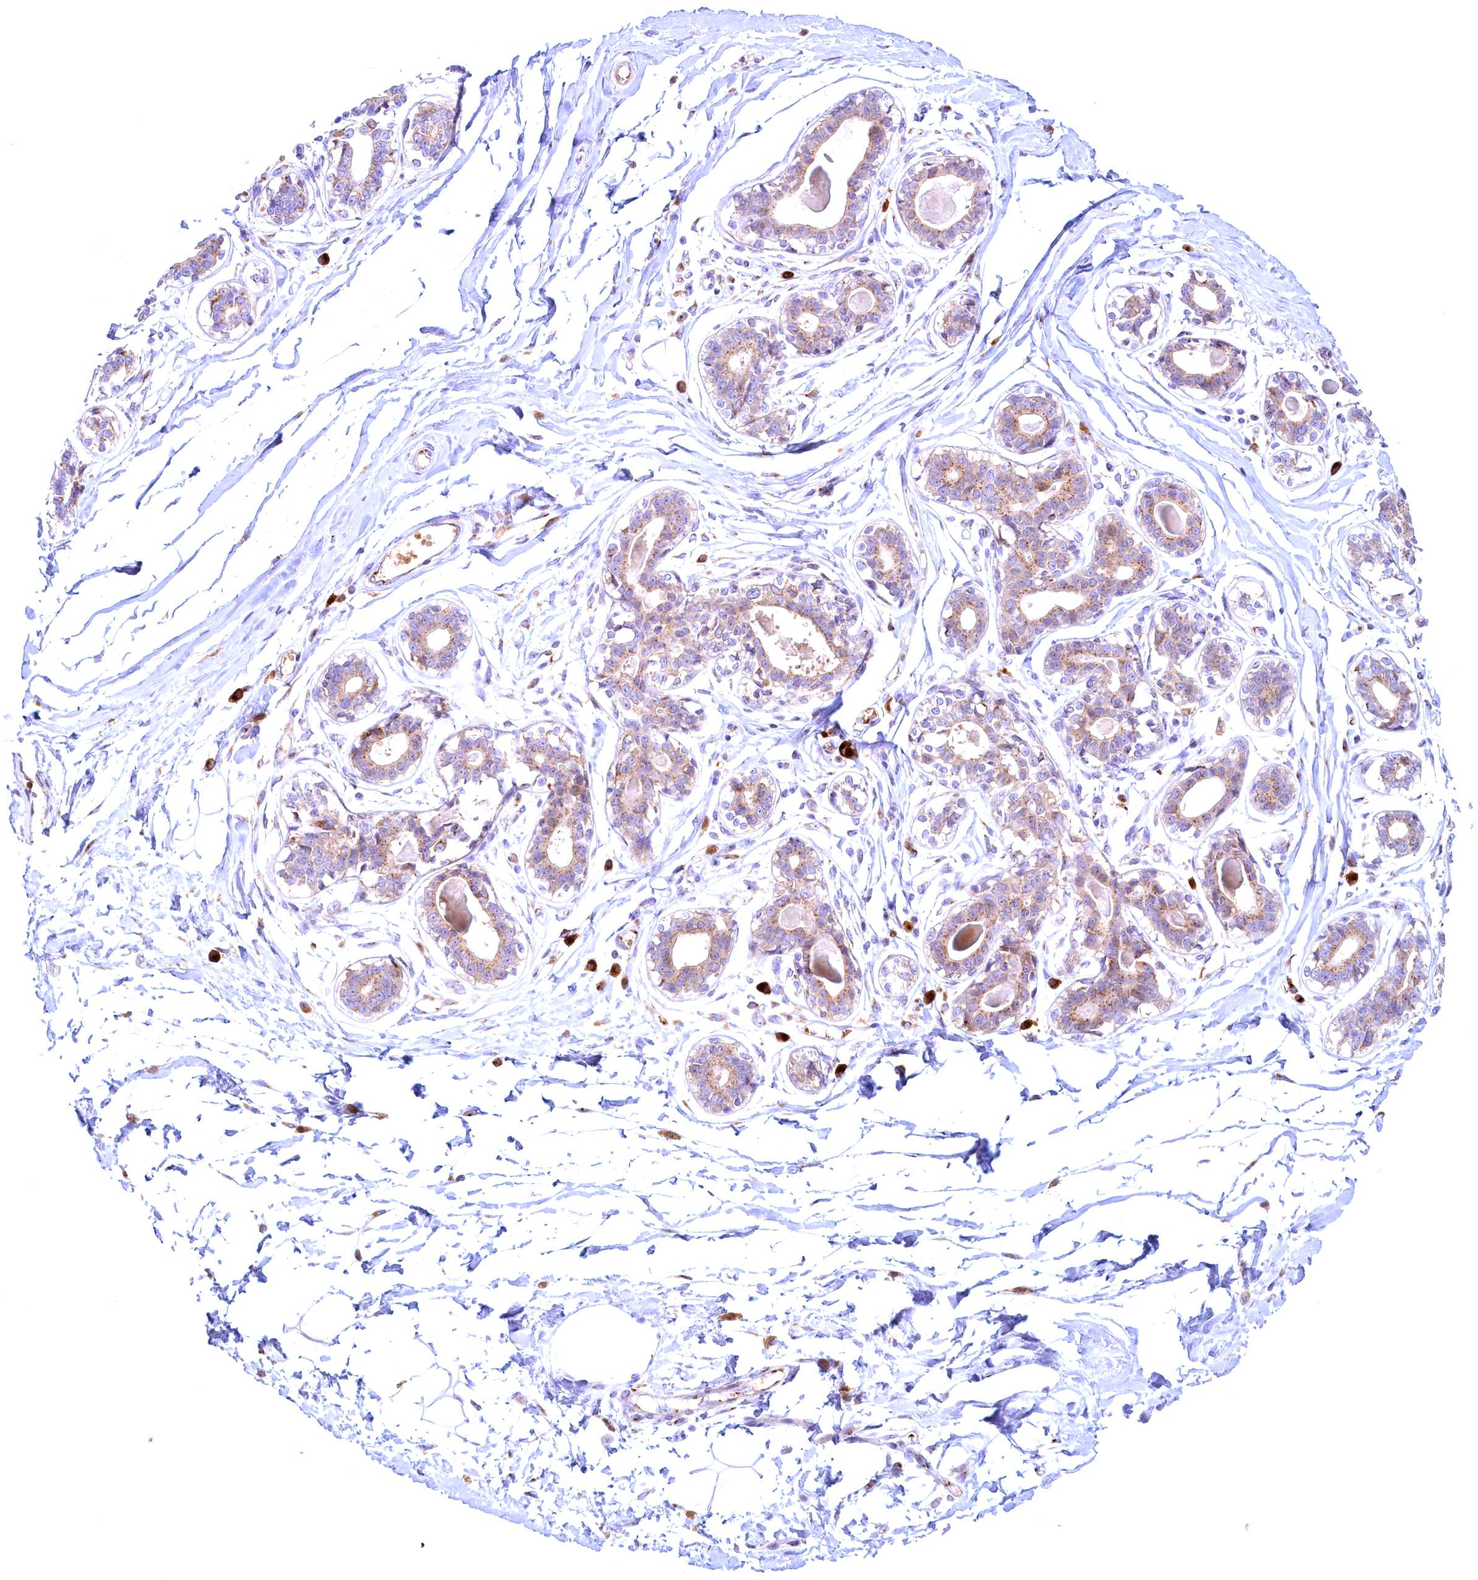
{"staining": {"intensity": "moderate", "quantity": "25%-75%", "location": "cytoplasmic/membranous"}, "tissue": "breast", "cell_type": "Adipocytes", "image_type": "normal", "snomed": [{"axis": "morphology", "description": "Normal tissue, NOS"}, {"axis": "topography", "description": "Breast"}], "caption": "Benign breast exhibits moderate cytoplasmic/membranous expression in approximately 25%-75% of adipocytes, visualized by immunohistochemistry.", "gene": "BLVRB", "patient": {"sex": "female", "age": 45}}